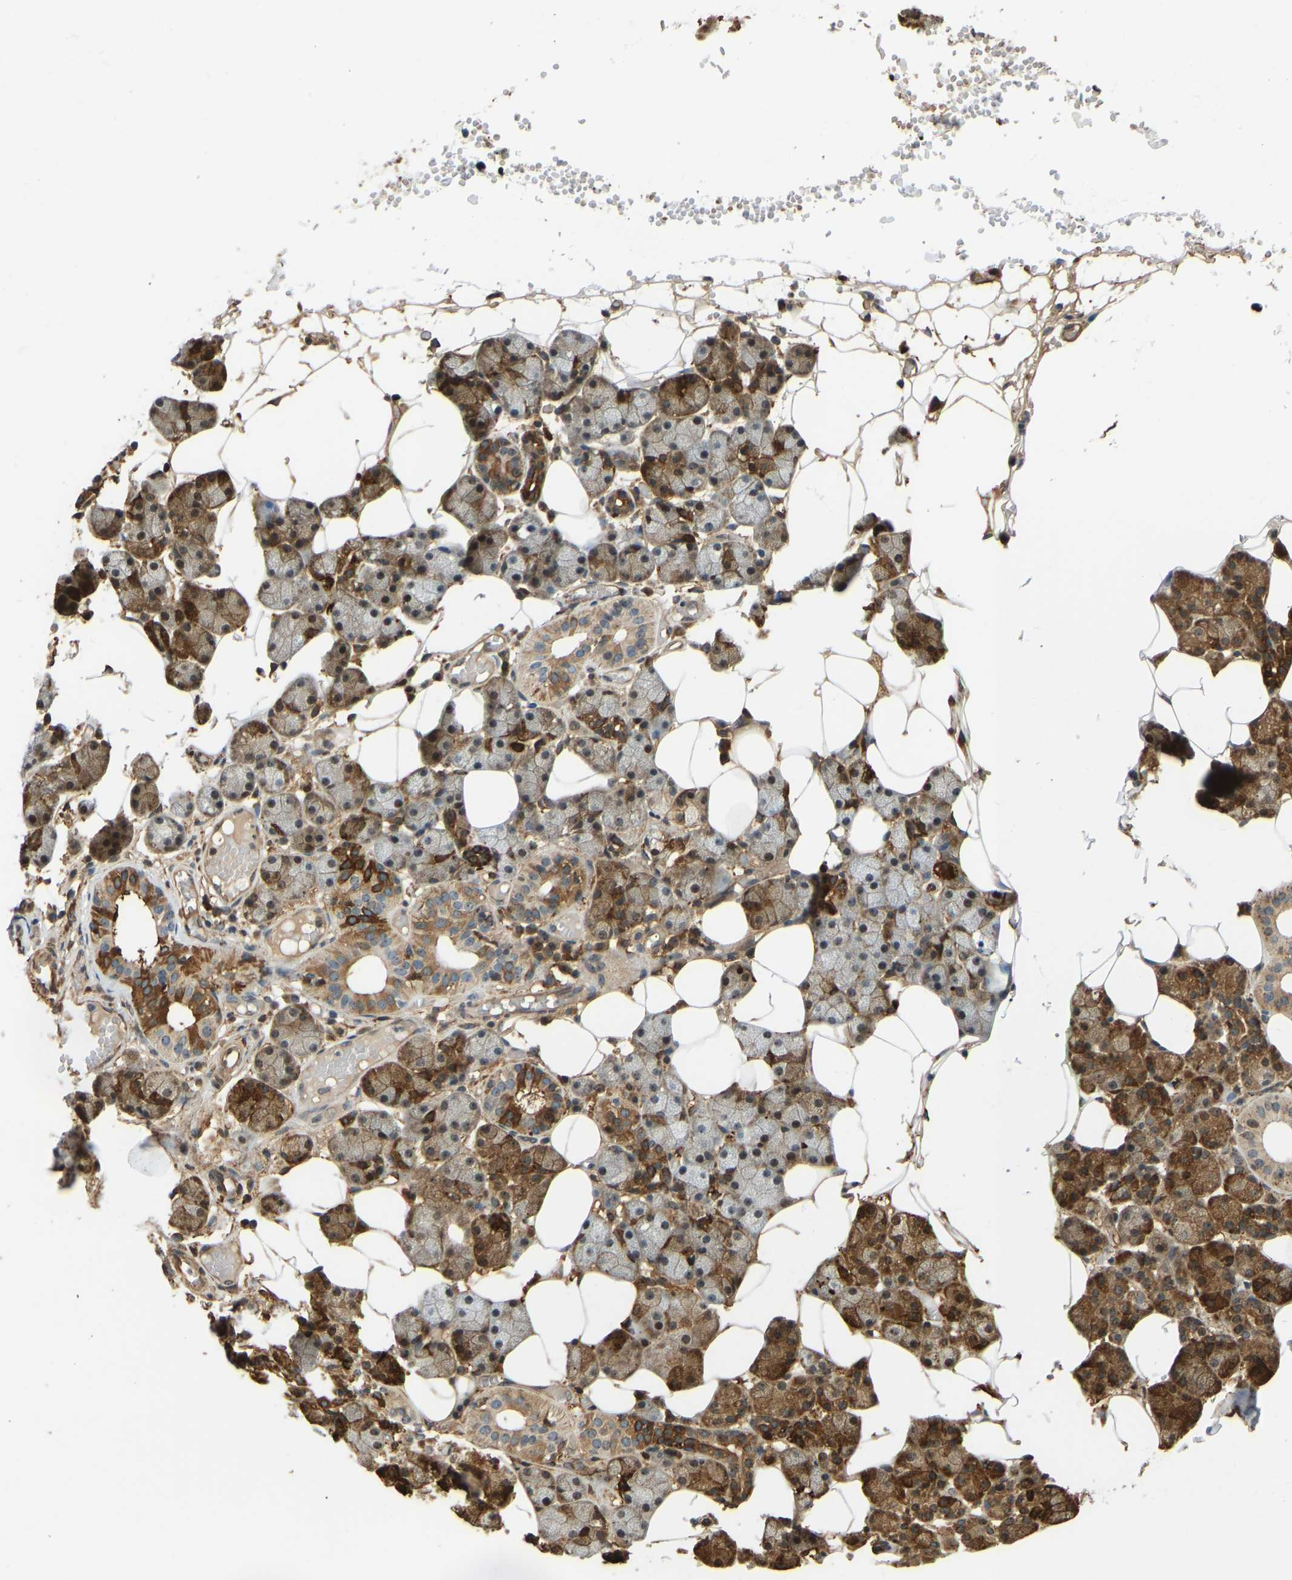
{"staining": {"intensity": "strong", "quantity": "25%-75%", "location": "cytoplasmic/membranous,nuclear"}, "tissue": "salivary gland", "cell_type": "Glandular cells", "image_type": "normal", "snomed": [{"axis": "morphology", "description": "Normal tissue, NOS"}, {"axis": "topography", "description": "Salivary gland"}], "caption": "Strong cytoplasmic/membranous,nuclear positivity is identified in approximately 25%-75% of glandular cells in benign salivary gland. (DAB = brown stain, brightfield microscopy at high magnification).", "gene": "OS9", "patient": {"sex": "female", "age": 33}}